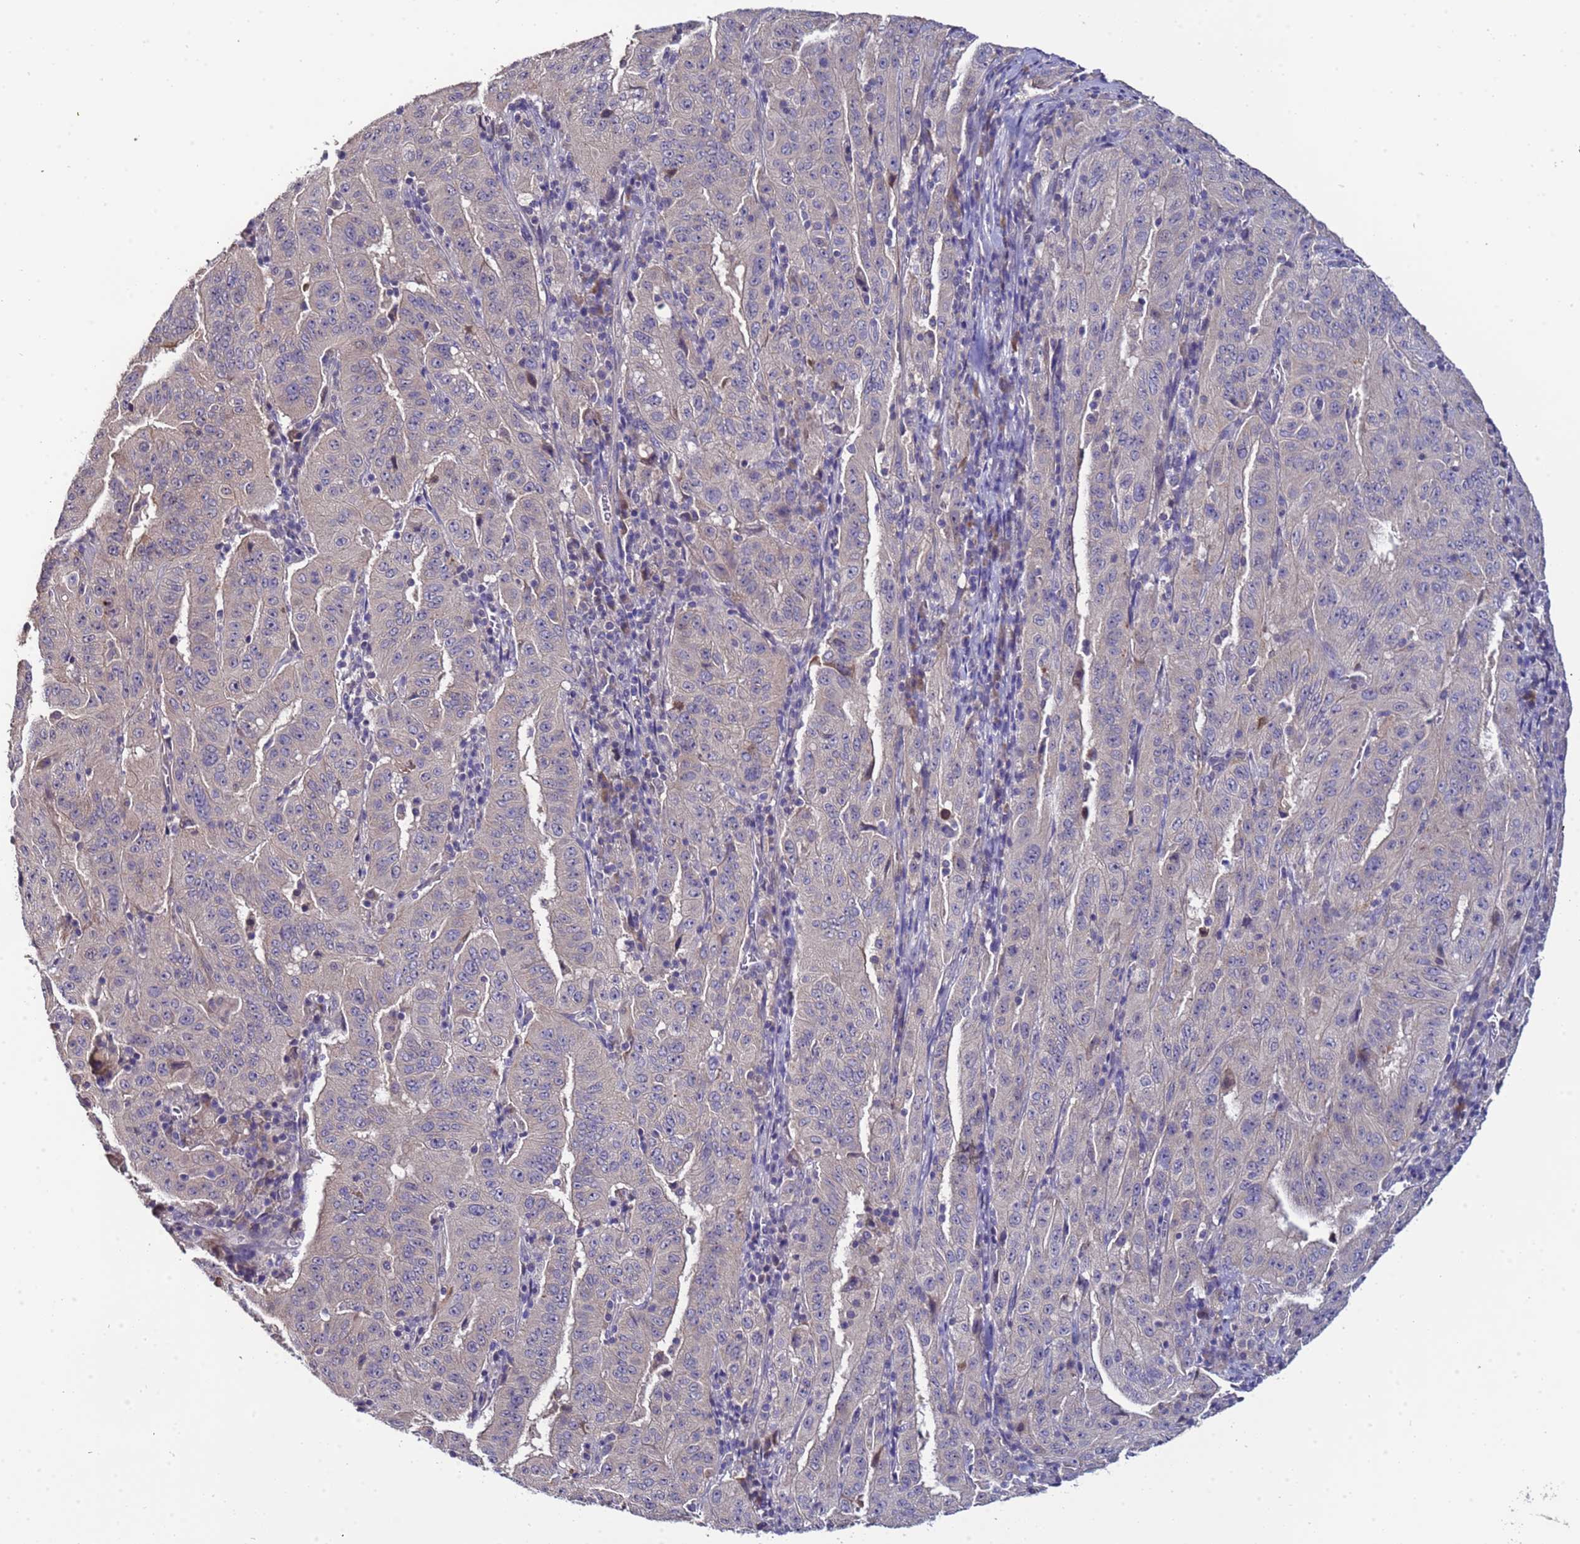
{"staining": {"intensity": "negative", "quantity": "none", "location": "none"}, "tissue": "pancreatic cancer", "cell_type": "Tumor cells", "image_type": "cancer", "snomed": [{"axis": "morphology", "description": "Adenocarcinoma, NOS"}, {"axis": "topography", "description": "Pancreas"}], "caption": "Photomicrograph shows no significant protein expression in tumor cells of pancreatic adenocarcinoma.", "gene": "ELMOD2", "patient": {"sex": "male", "age": 63}}